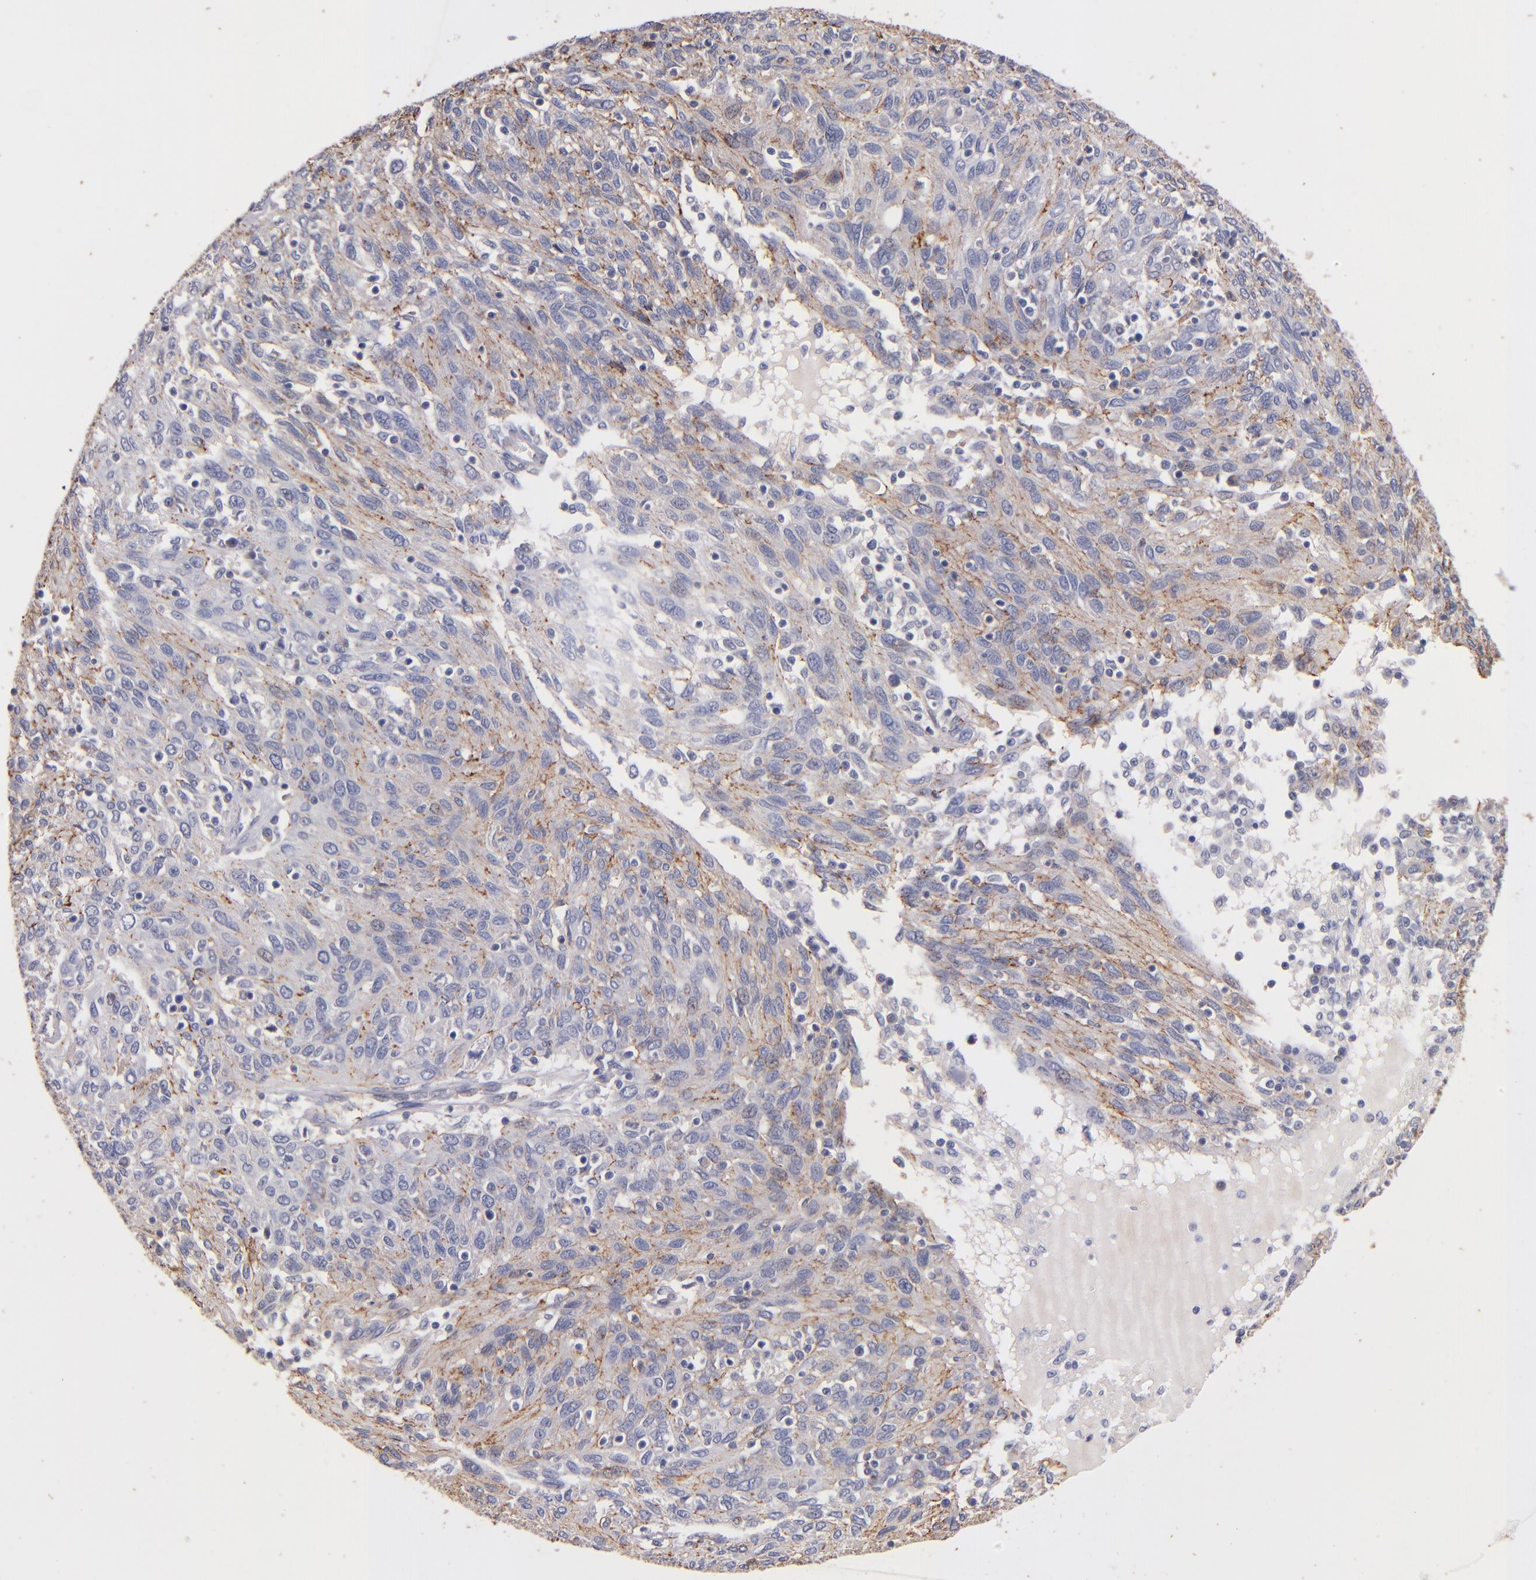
{"staining": {"intensity": "moderate", "quantity": "25%-75%", "location": "cytoplasmic/membranous"}, "tissue": "ovarian cancer", "cell_type": "Tumor cells", "image_type": "cancer", "snomed": [{"axis": "morphology", "description": "Carcinoma, endometroid"}, {"axis": "topography", "description": "Ovary"}], "caption": "The micrograph demonstrates a brown stain indicating the presence of a protein in the cytoplasmic/membranous of tumor cells in endometroid carcinoma (ovarian).", "gene": "CLDN5", "patient": {"sex": "female", "age": 50}}